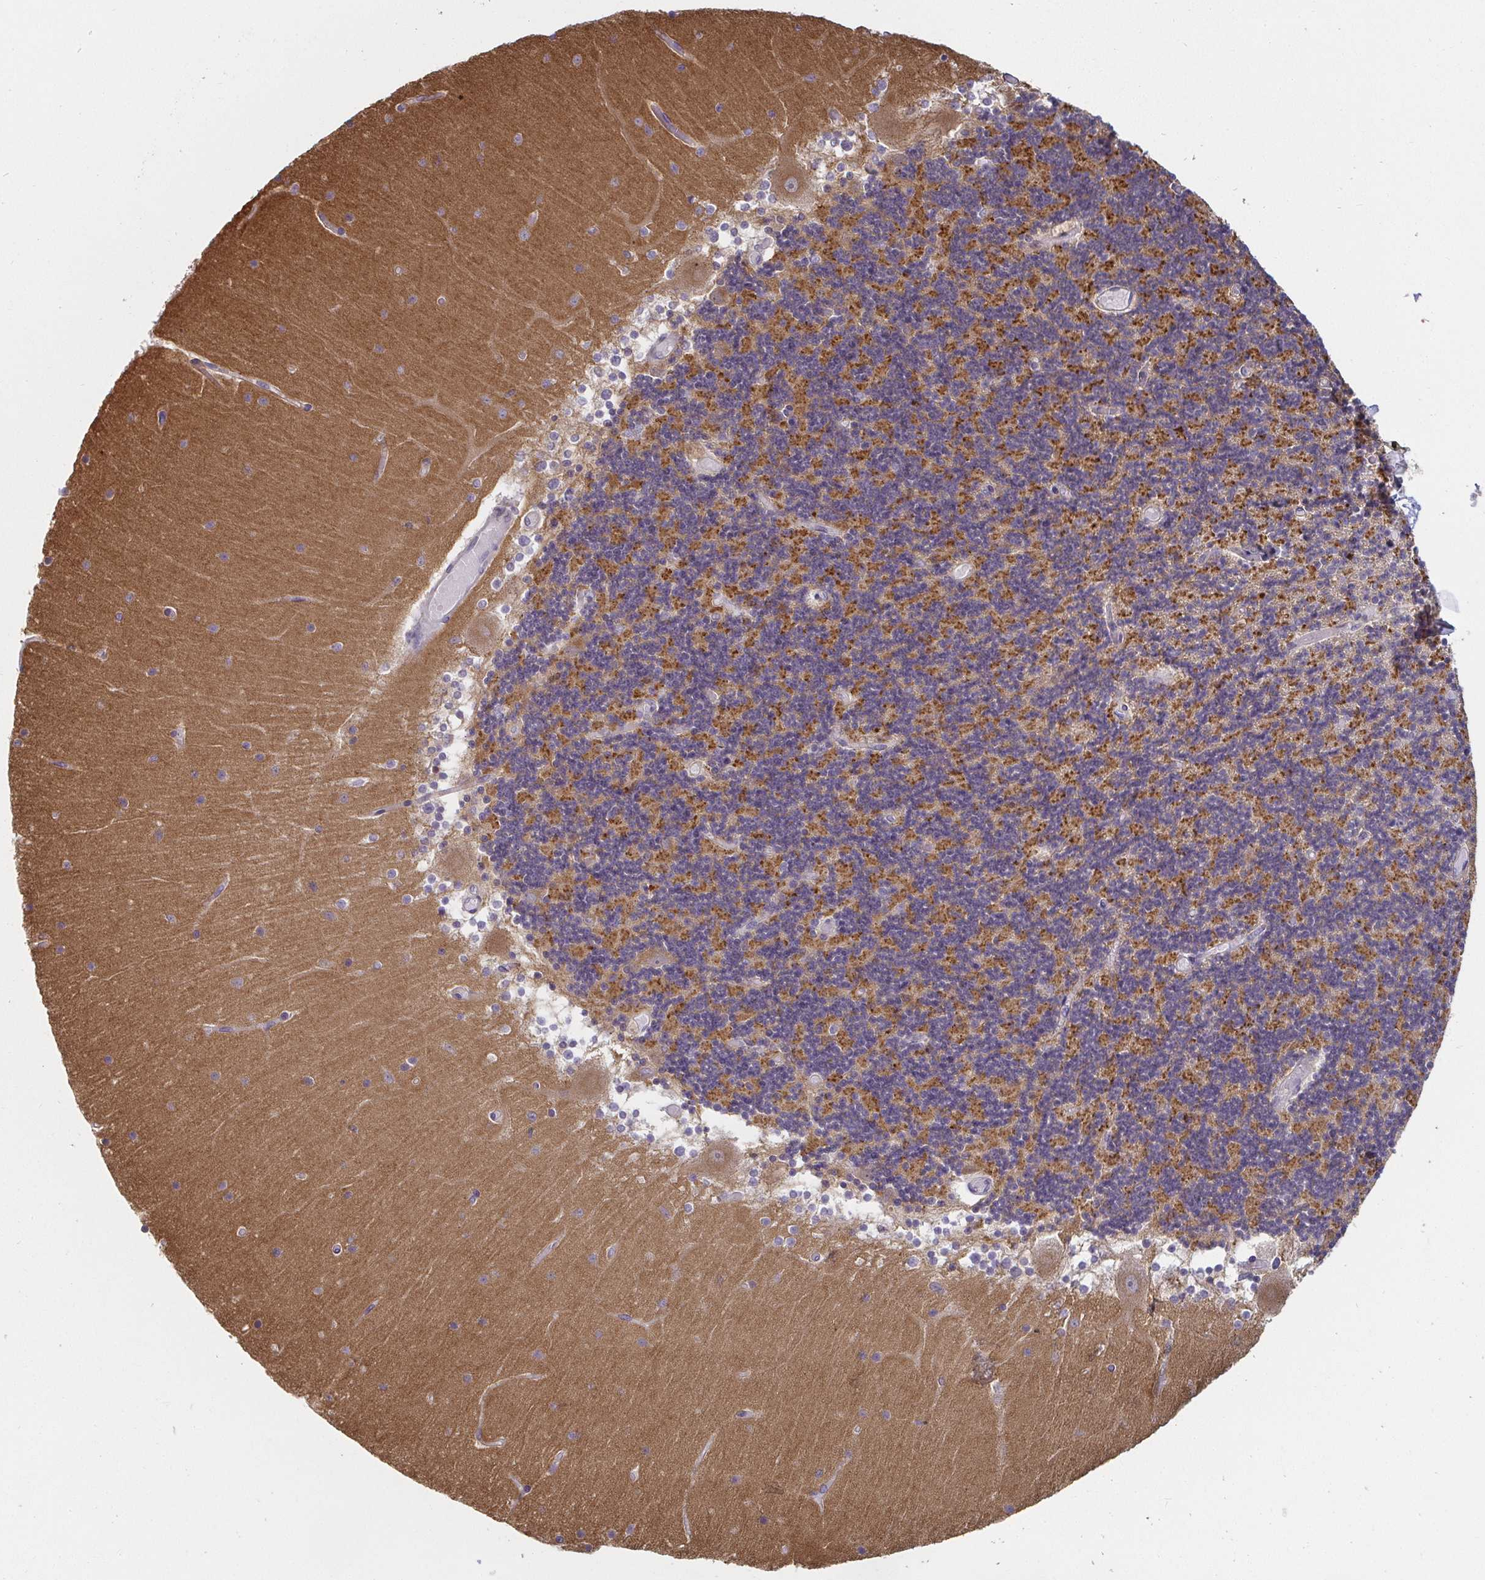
{"staining": {"intensity": "strong", "quantity": "25%-75%", "location": "cytoplasmic/membranous"}, "tissue": "cerebellum", "cell_type": "Cells in granular layer", "image_type": "normal", "snomed": [{"axis": "morphology", "description": "Normal tissue, NOS"}, {"axis": "topography", "description": "Cerebellum"}], "caption": "Immunohistochemistry (IHC) photomicrograph of normal cerebellum: human cerebellum stained using IHC displays high levels of strong protein expression localized specifically in the cytoplasmic/membranous of cells in granular layer, appearing as a cytoplasmic/membranous brown color.", "gene": "CDH18", "patient": {"sex": "female", "age": 28}}